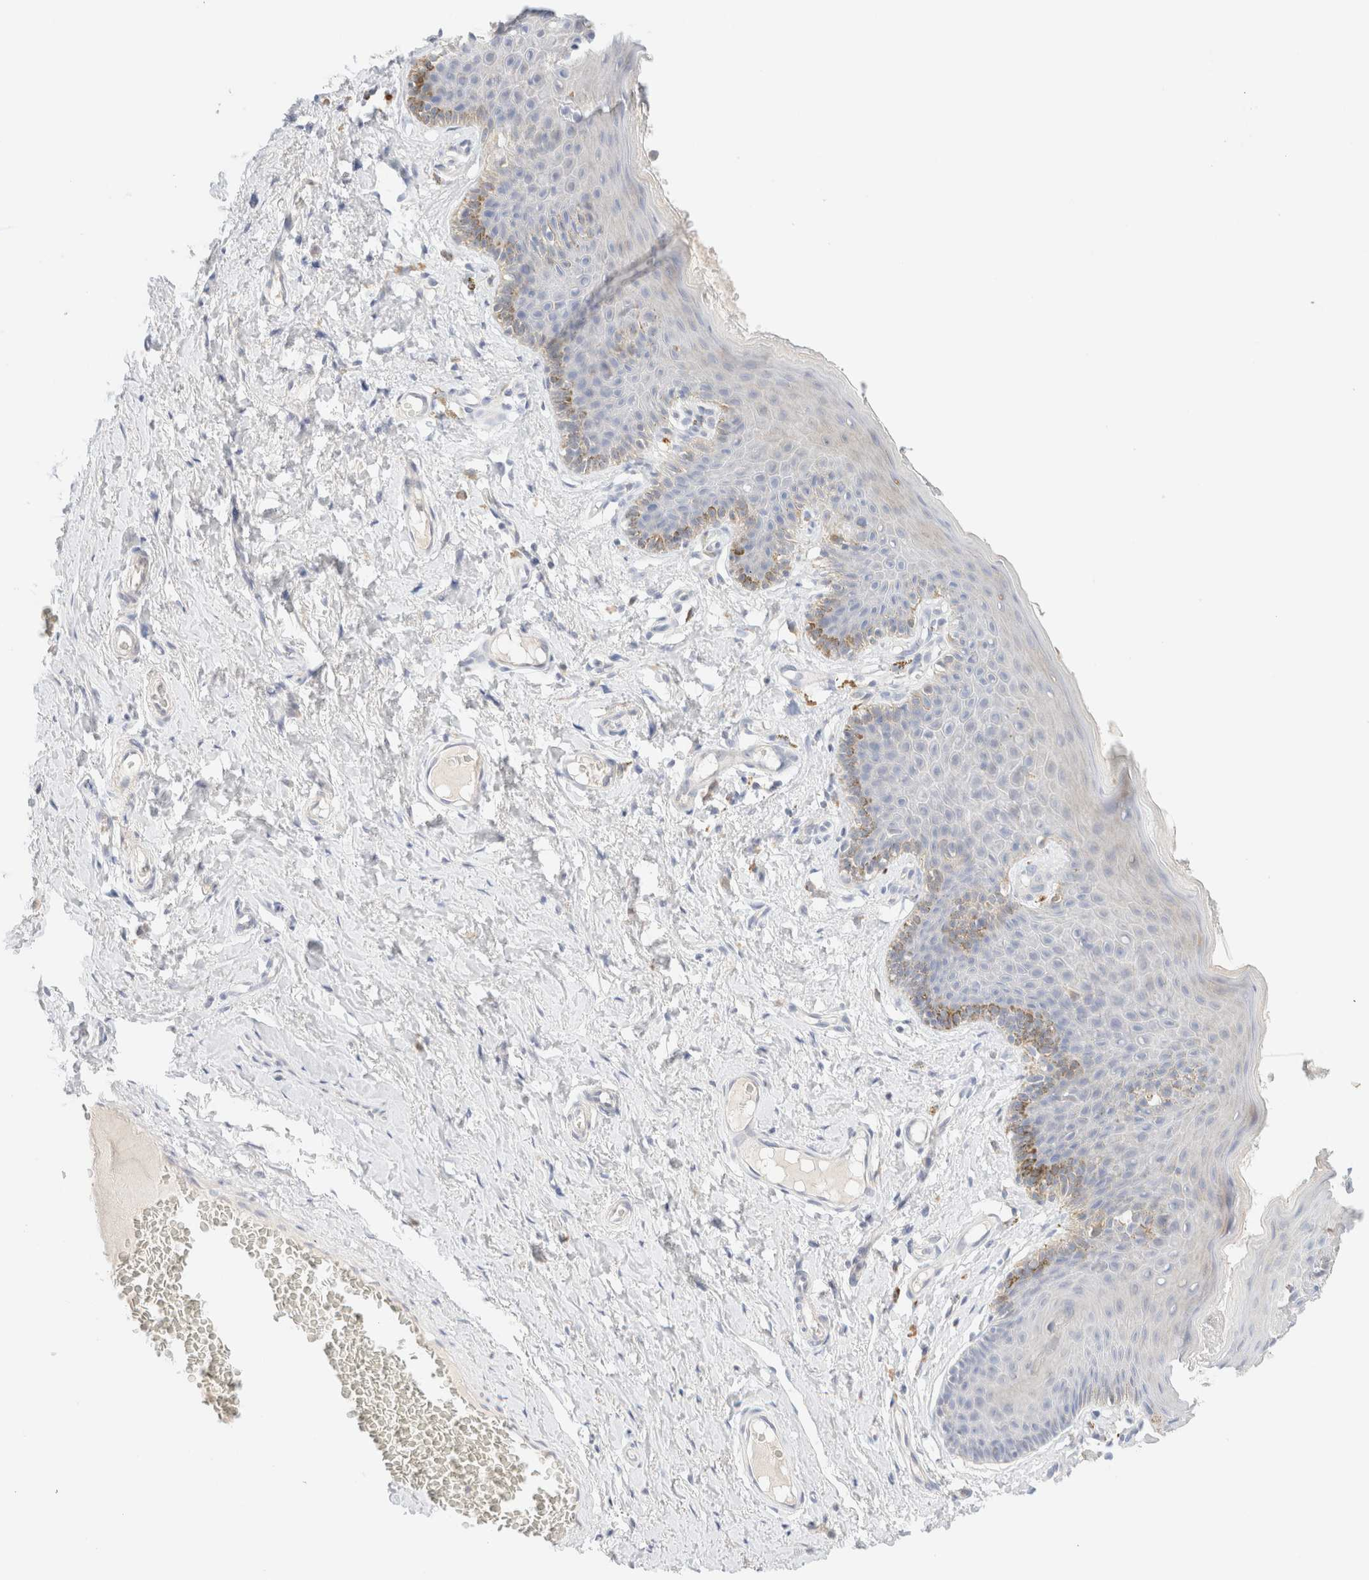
{"staining": {"intensity": "moderate", "quantity": "<25%", "location": "cytoplasmic/membranous"}, "tissue": "skin", "cell_type": "Epidermal cells", "image_type": "normal", "snomed": [{"axis": "morphology", "description": "Normal tissue, NOS"}, {"axis": "topography", "description": "Vulva"}], "caption": "Immunohistochemical staining of unremarkable skin reveals low levels of moderate cytoplasmic/membranous expression in approximately <25% of epidermal cells.", "gene": "SARM1", "patient": {"sex": "female", "age": 66}}